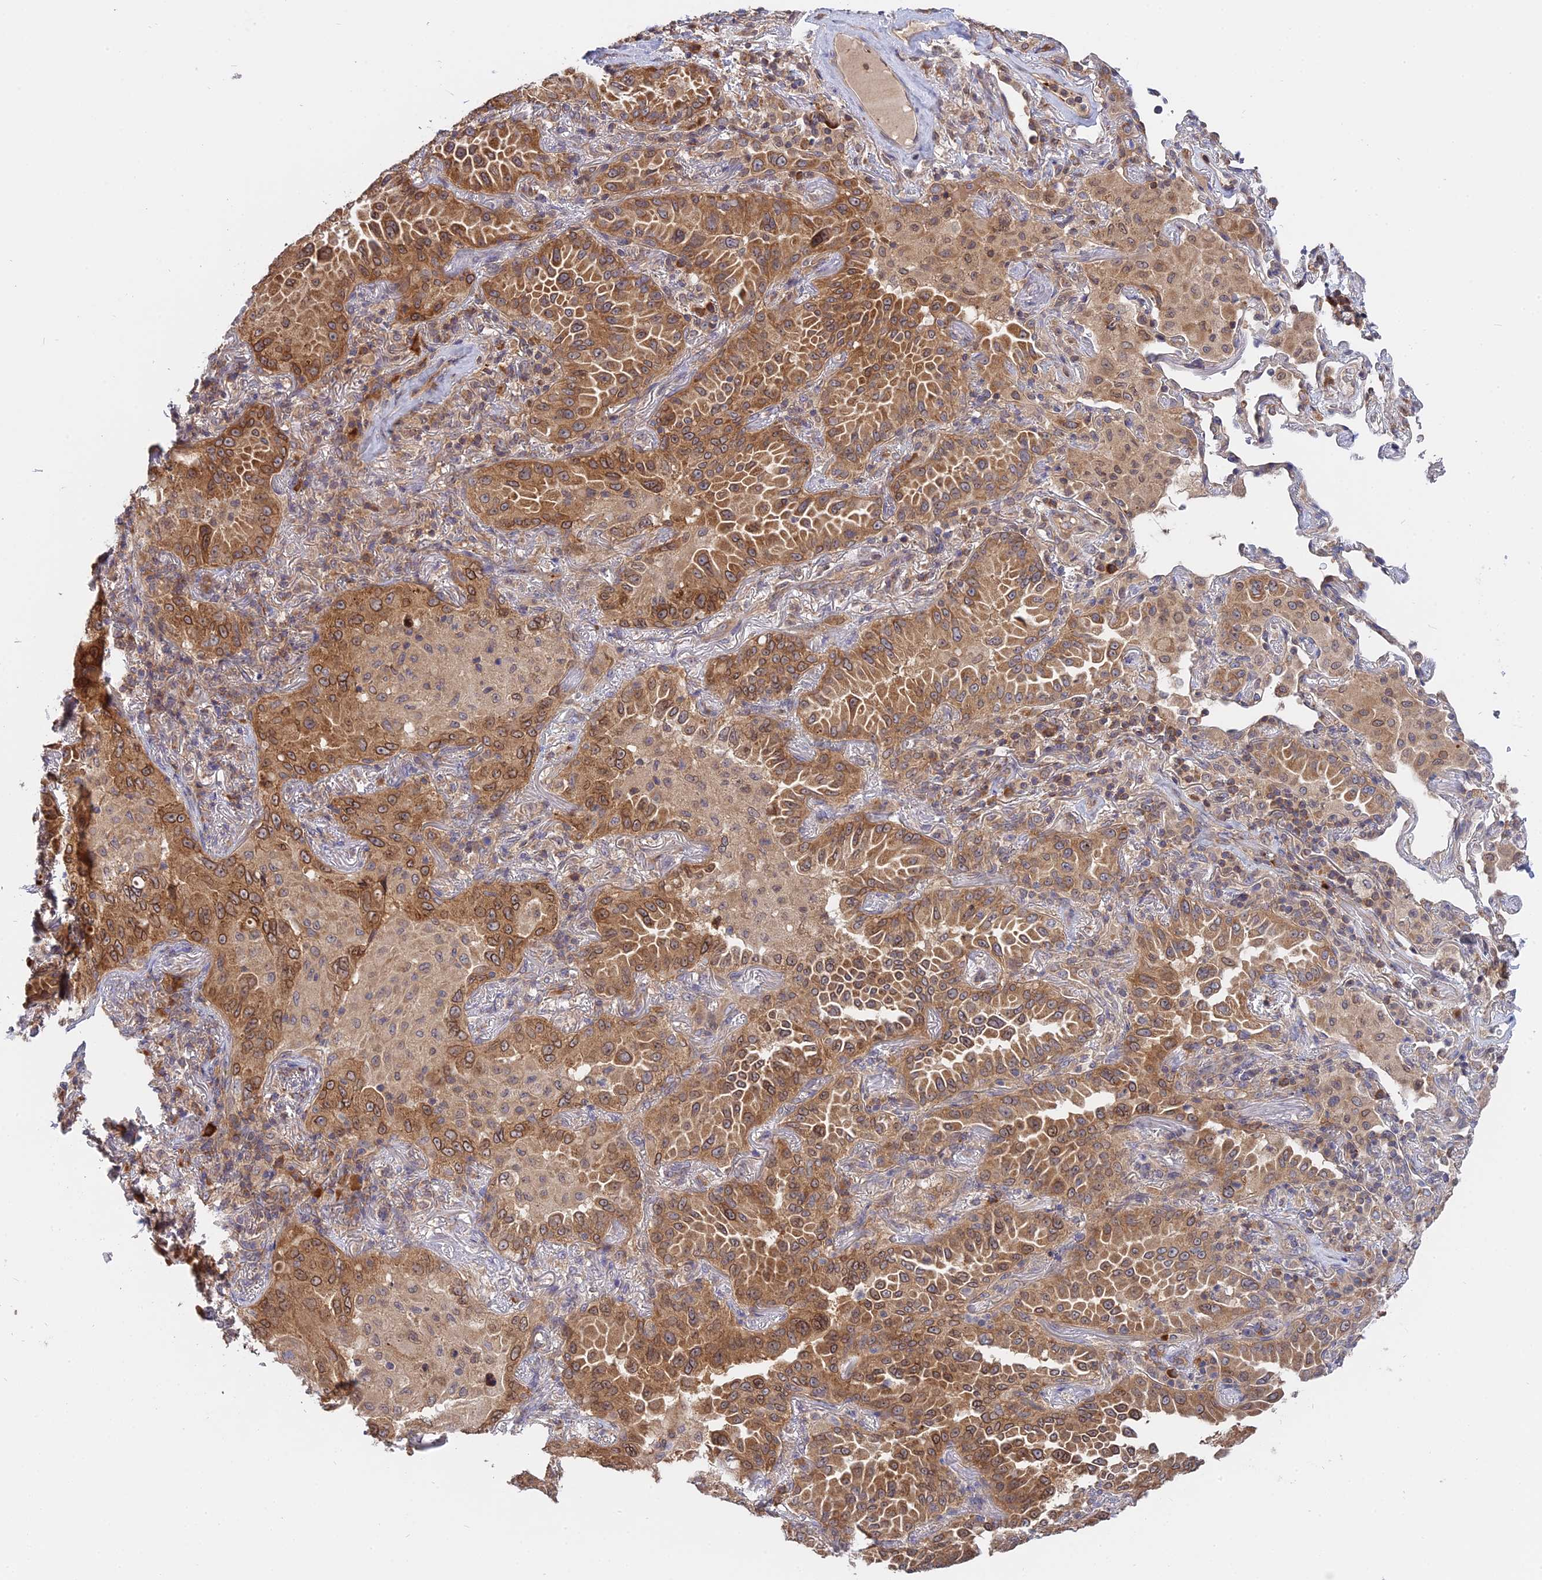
{"staining": {"intensity": "moderate", "quantity": ">75%", "location": "cytoplasmic/membranous"}, "tissue": "lung cancer", "cell_type": "Tumor cells", "image_type": "cancer", "snomed": [{"axis": "morphology", "description": "Adenocarcinoma, NOS"}, {"axis": "topography", "description": "Lung"}], "caption": "High-power microscopy captured an immunohistochemistry image of lung cancer, revealing moderate cytoplasmic/membranous positivity in approximately >75% of tumor cells.", "gene": "IL21R", "patient": {"sex": "female", "age": 69}}